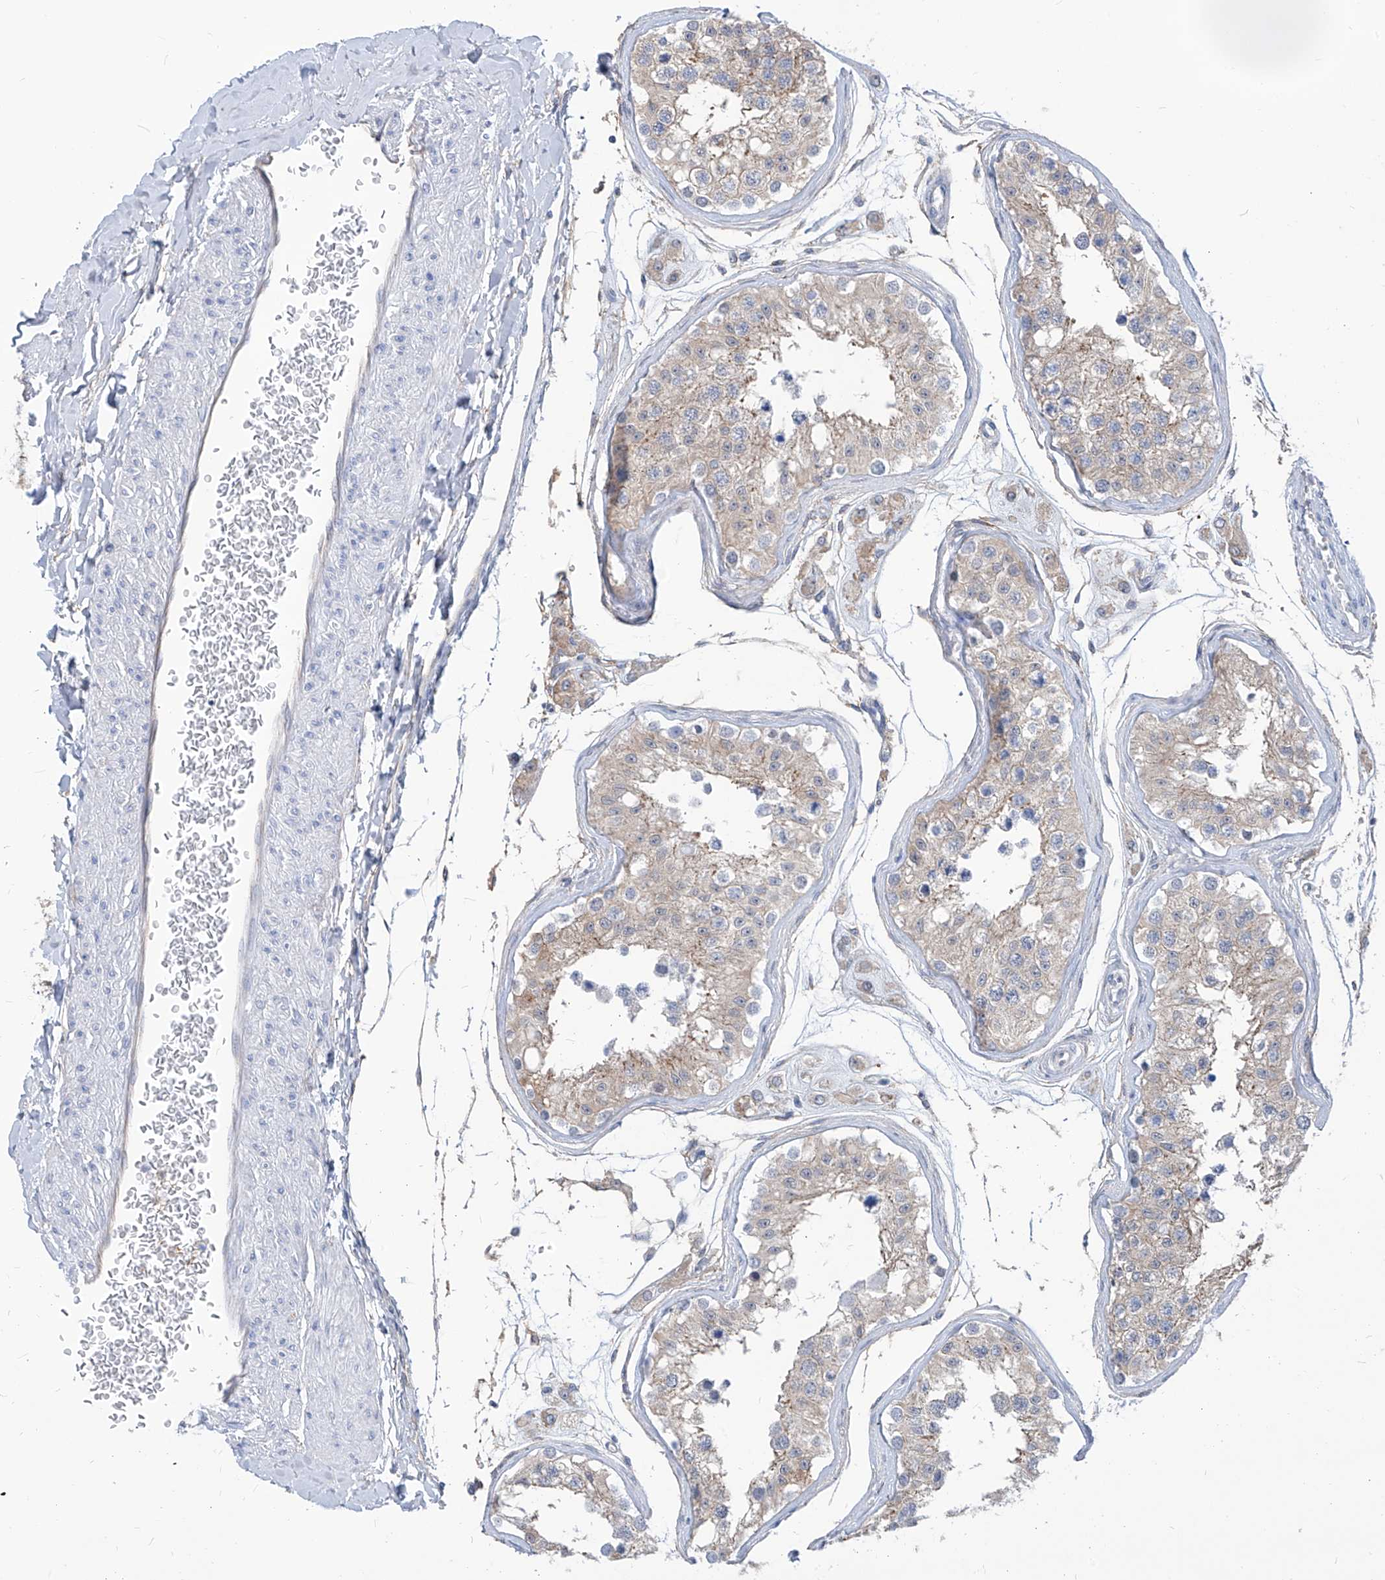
{"staining": {"intensity": "weak", "quantity": "25%-75%", "location": "cytoplasmic/membranous"}, "tissue": "testis", "cell_type": "Cells in seminiferous ducts", "image_type": "normal", "snomed": [{"axis": "morphology", "description": "Normal tissue, NOS"}, {"axis": "morphology", "description": "Adenocarcinoma, metastatic, NOS"}, {"axis": "topography", "description": "Testis"}], "caption": "A brown stain highlights weak cytoplasmic/membranous staining of a protein in cells in seminiferous ducts of unremarkable human testis.", "gene": "AKAP10", "patient": {"sex": "male", "age": 26}}